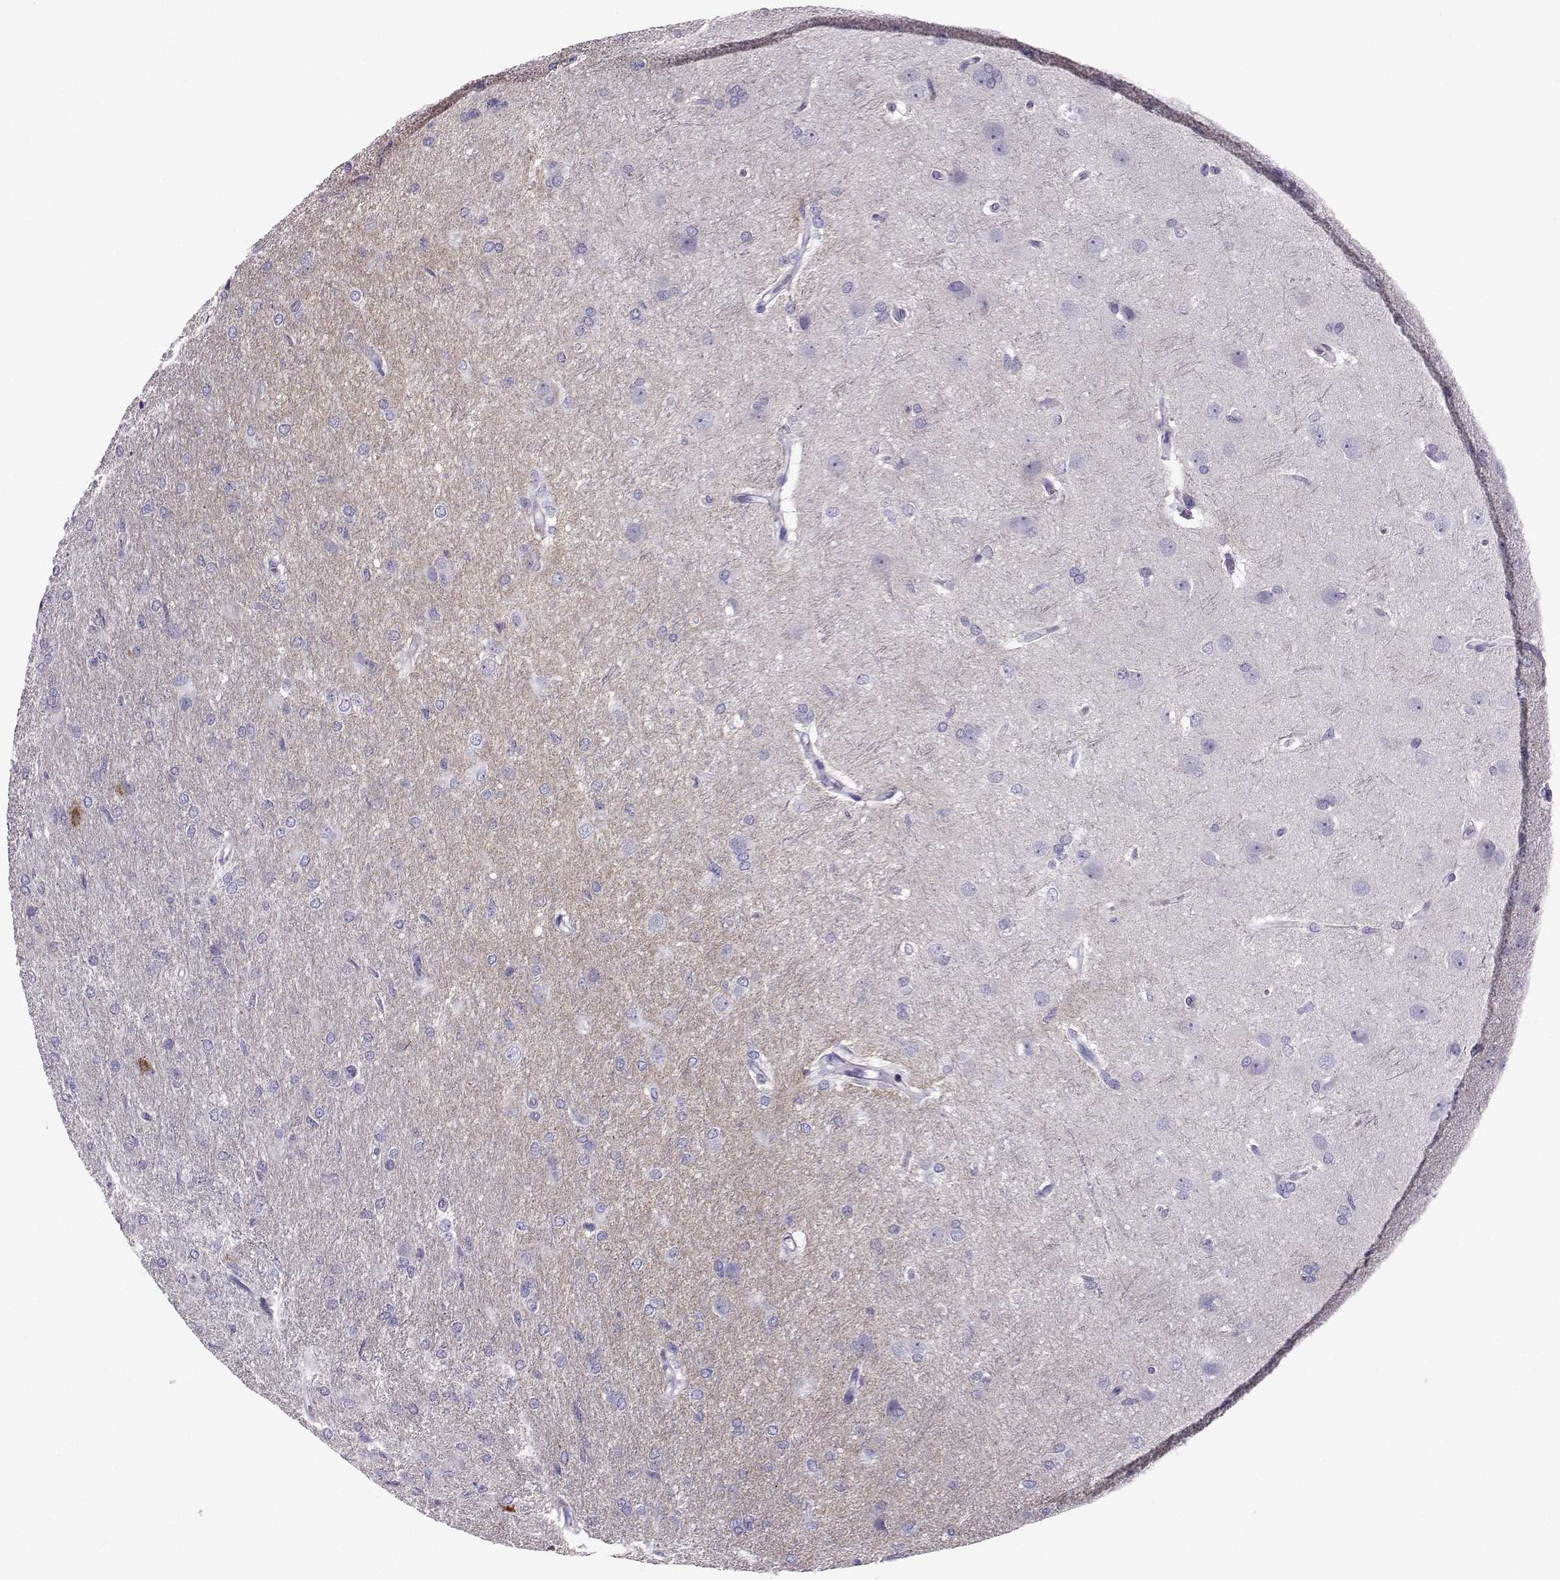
{"staining": {"intensity": "moderate", "quantity": "<25%", "location": "cytoplasmic/membranous"}, "tissue": "glioma", "cell_type": "Tumor cells", "image_type": "cancer", "snomed": [{"axis": "morphology", "description": "Glioma, malignant, High grade"}, {"axis": "topography", "description": "Brain"}], "caption": "A low amount of moderate cytoplasmic/membranous staining is seen in approximately <25% of tumor cells in malignant glioma (high-grade) tissue.", "gene": "DMRT3", "patient": {"sex": "male", "age": 68}}